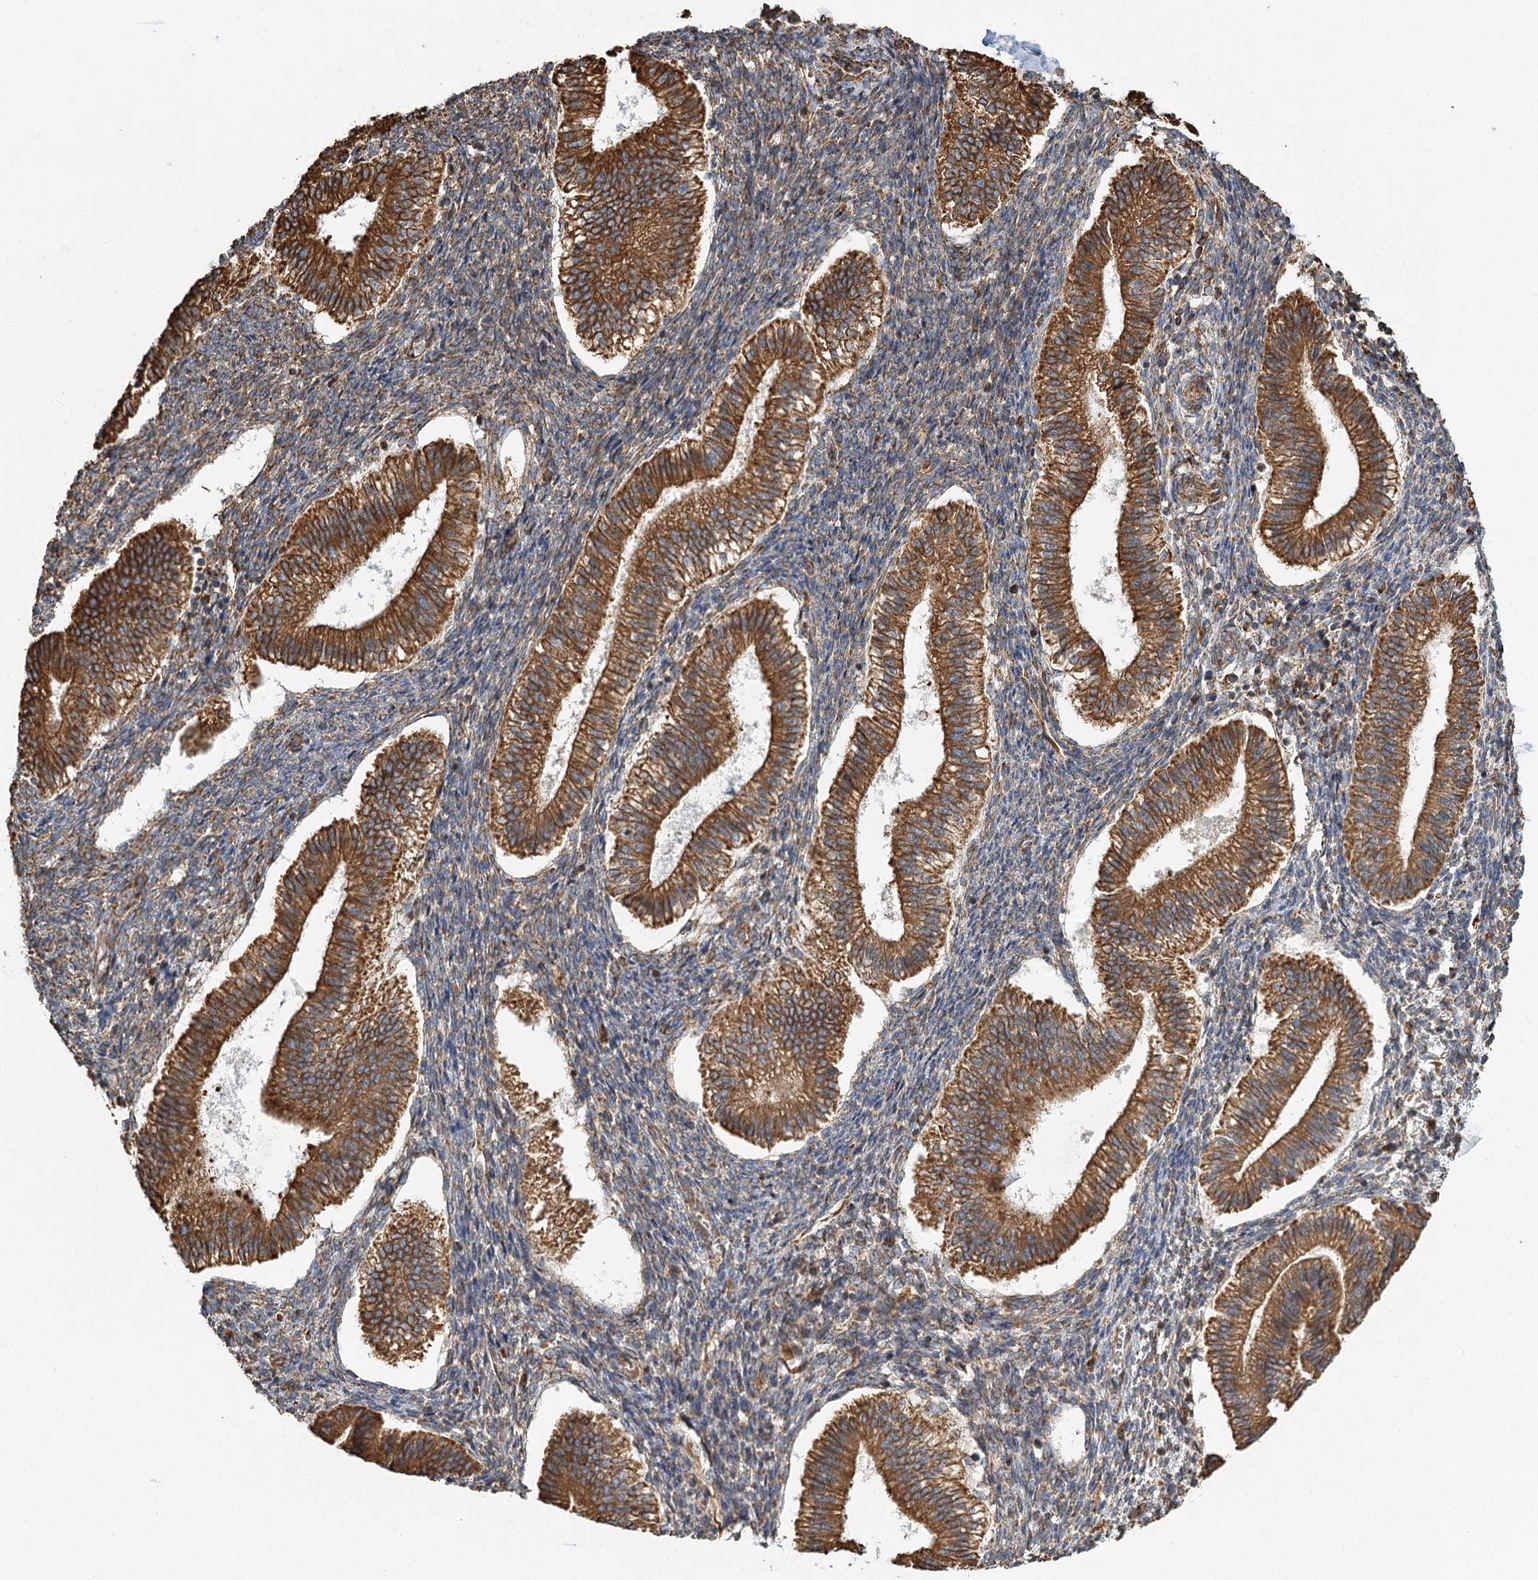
{"staining": {"intensity": "moderate", "quantity": "25%-75%", "location": "cytoplasmic/membranous"}, "tissue": "endometrium", "cell_type": "Cells in endometrial stroma", "image_type": "normal", "snomed": [{"axis": "morphology", "description": "Normal tissue, NOS"}, {"axis": "topography", "description": "Endometrium"}], "caption": "A brown stain shows moderate cytoplasmic/membranous positivity of a protein in cells in endometrial stroma of benign endometrium.", "gene": "TAS1R1", "patient": {"sex": "female", "age": 25}}